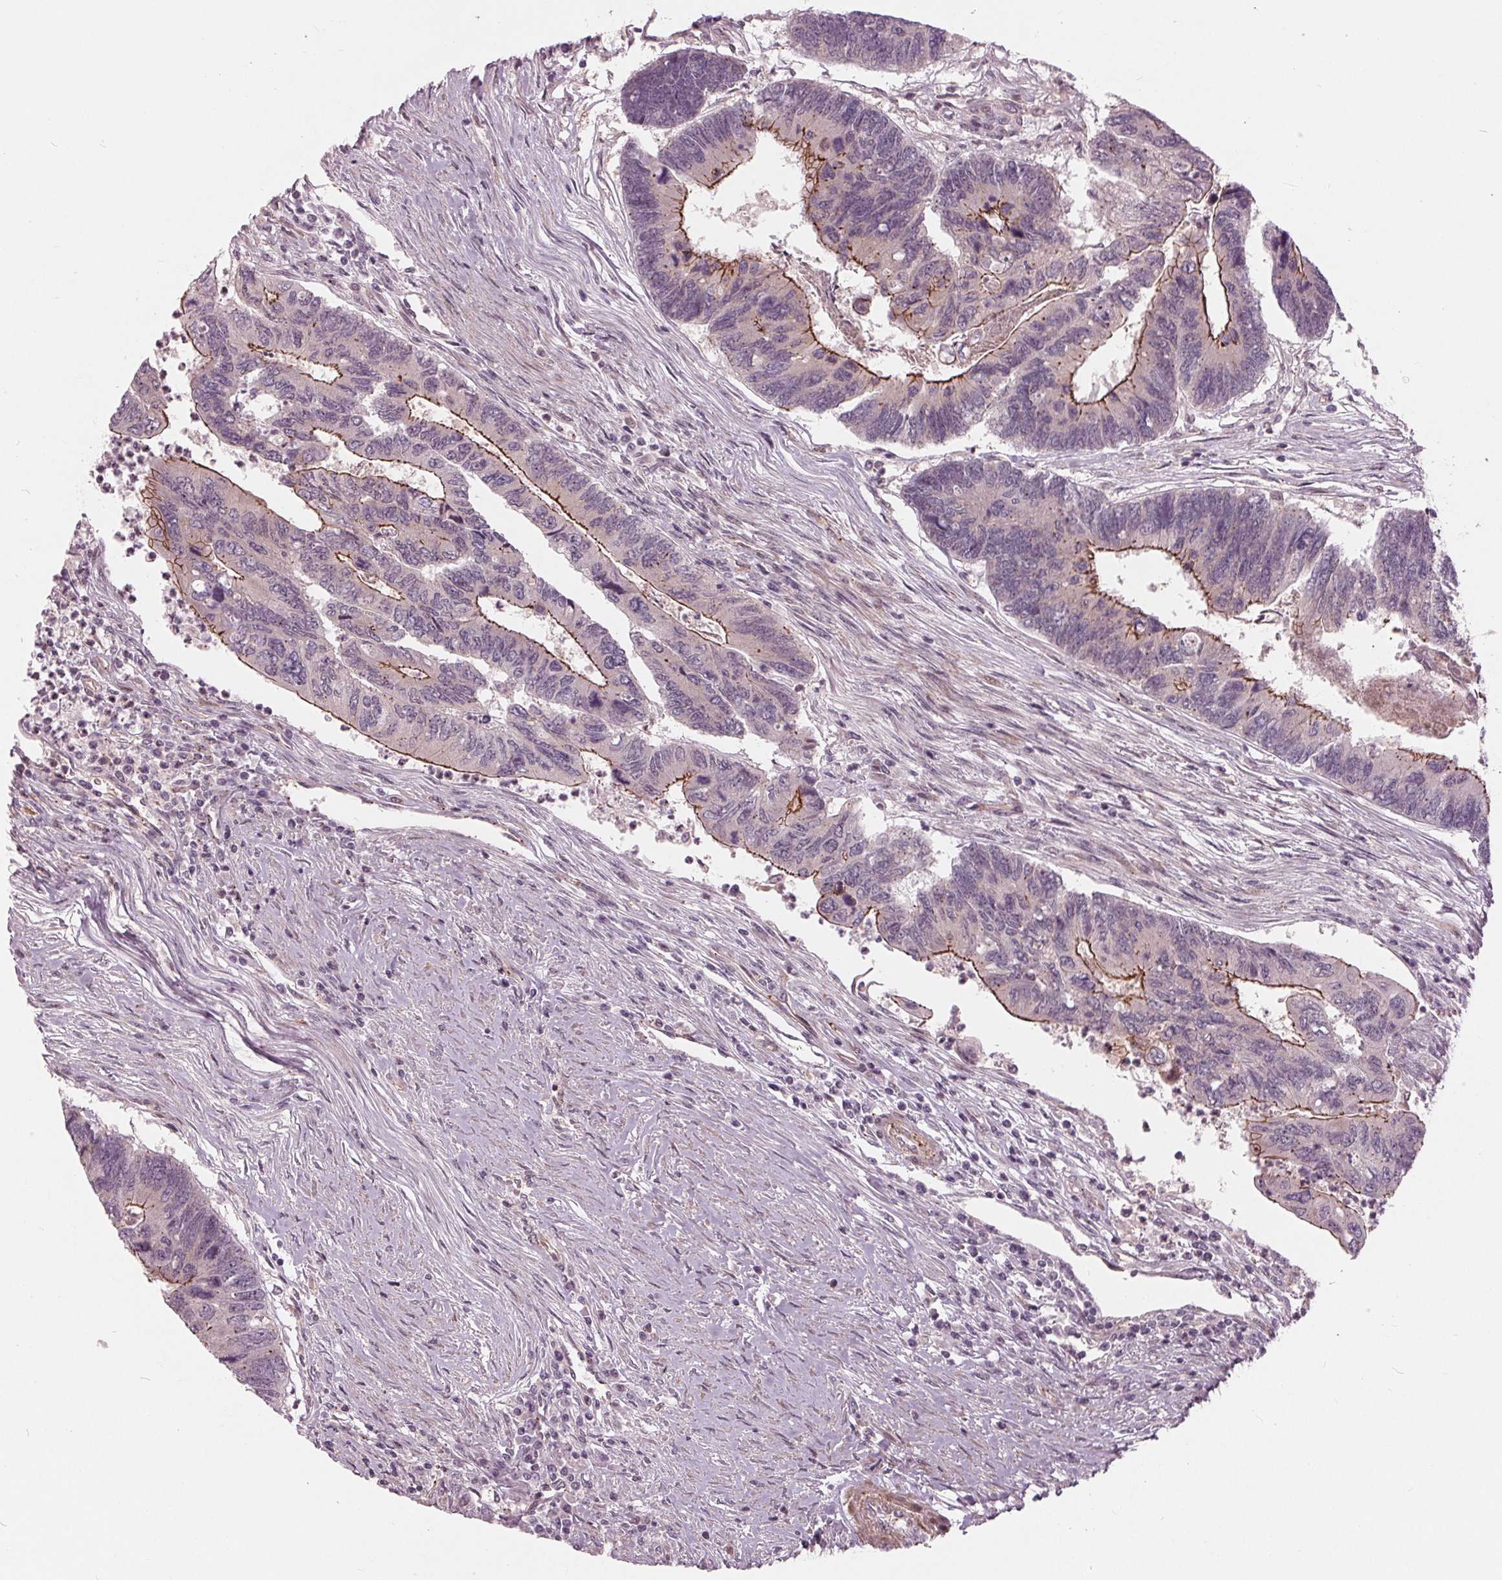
{"staining": {"intensity": "moderate", "quantity": "<25%", "location": "cytoplasmic/membranous"}, "tissue": "colorectal cancer", "cell_type": "Tumor cells", "image_type": "cancer", "snomed": [{"axis": "morphology", "description": "Adenocarcinoma, NOS"}, {"axis": "topography", "description": "Colon"}], "caption": "This image displays colorectal cancer stained with immunohistochemistry to label a protein in brown. The cytoplasmic/membranous of tumor cells show moderate positivity for the protein. Nuclei are counter-stained blue.", "gene": "TXNIP", "patient": {"sex": "female", "age": 67}}